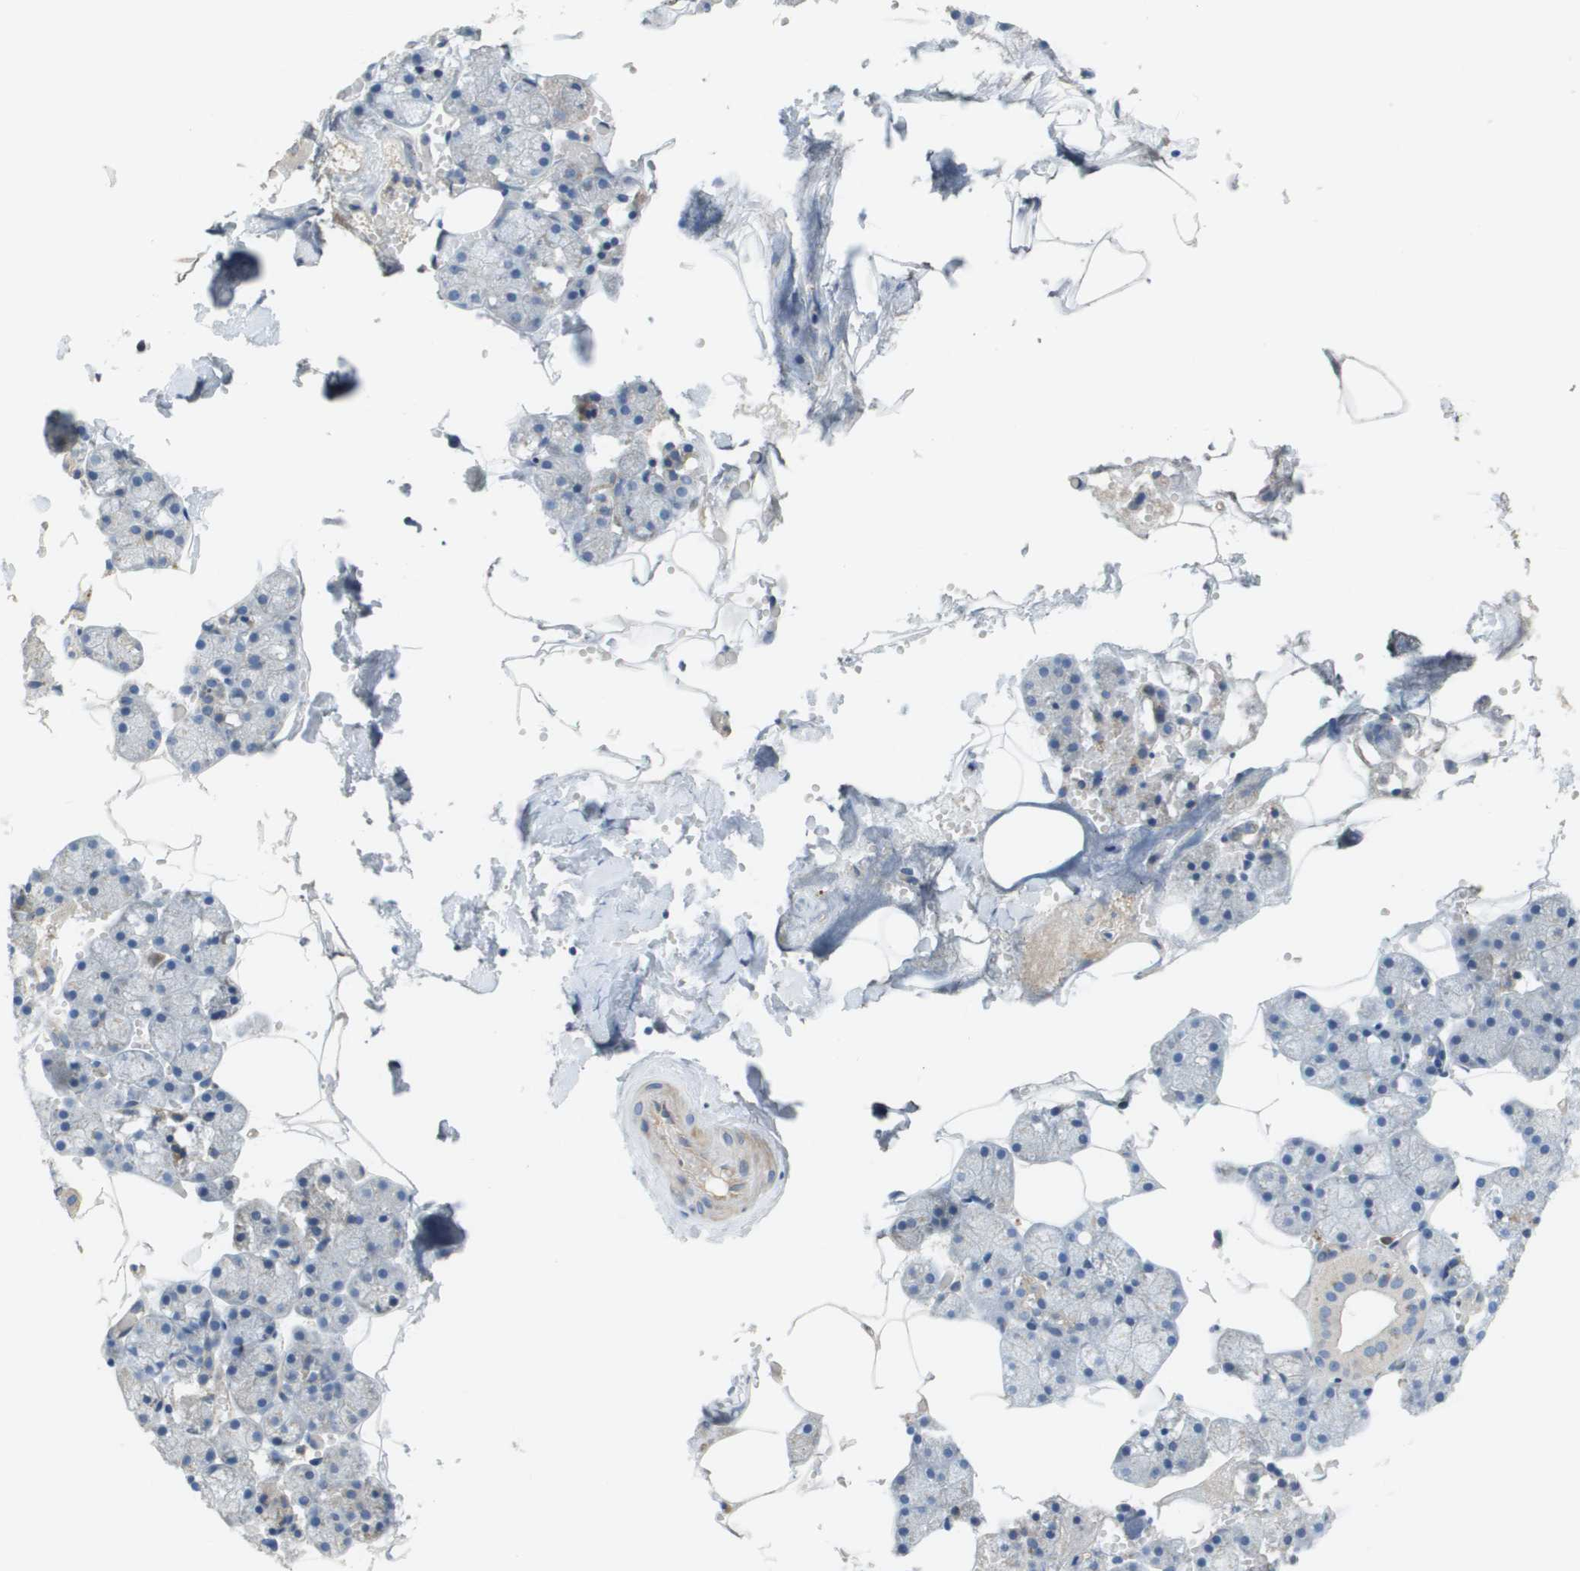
{"staining": {"intensity": "moderate", "quantity": "<25%", "location": "cytoplasmic/membranous"}, "tissue": "salivary gland", "cell_type": "Glandular cells", "image_type": "normal", "snomed": [{"axis": "morphology", "description": "Normal tissue, NOS"}, {"axis": "topography", "description": "Salivary gland"}], "caption": "Approximately <25% of glandular cells in normal salivary gland exhibit moderate cytoplasmic/membranous protein expression as visualized by brown immunohistochemical staining.", "gene": "CASP10", "patient": {"sex": "male", "age": 62}}